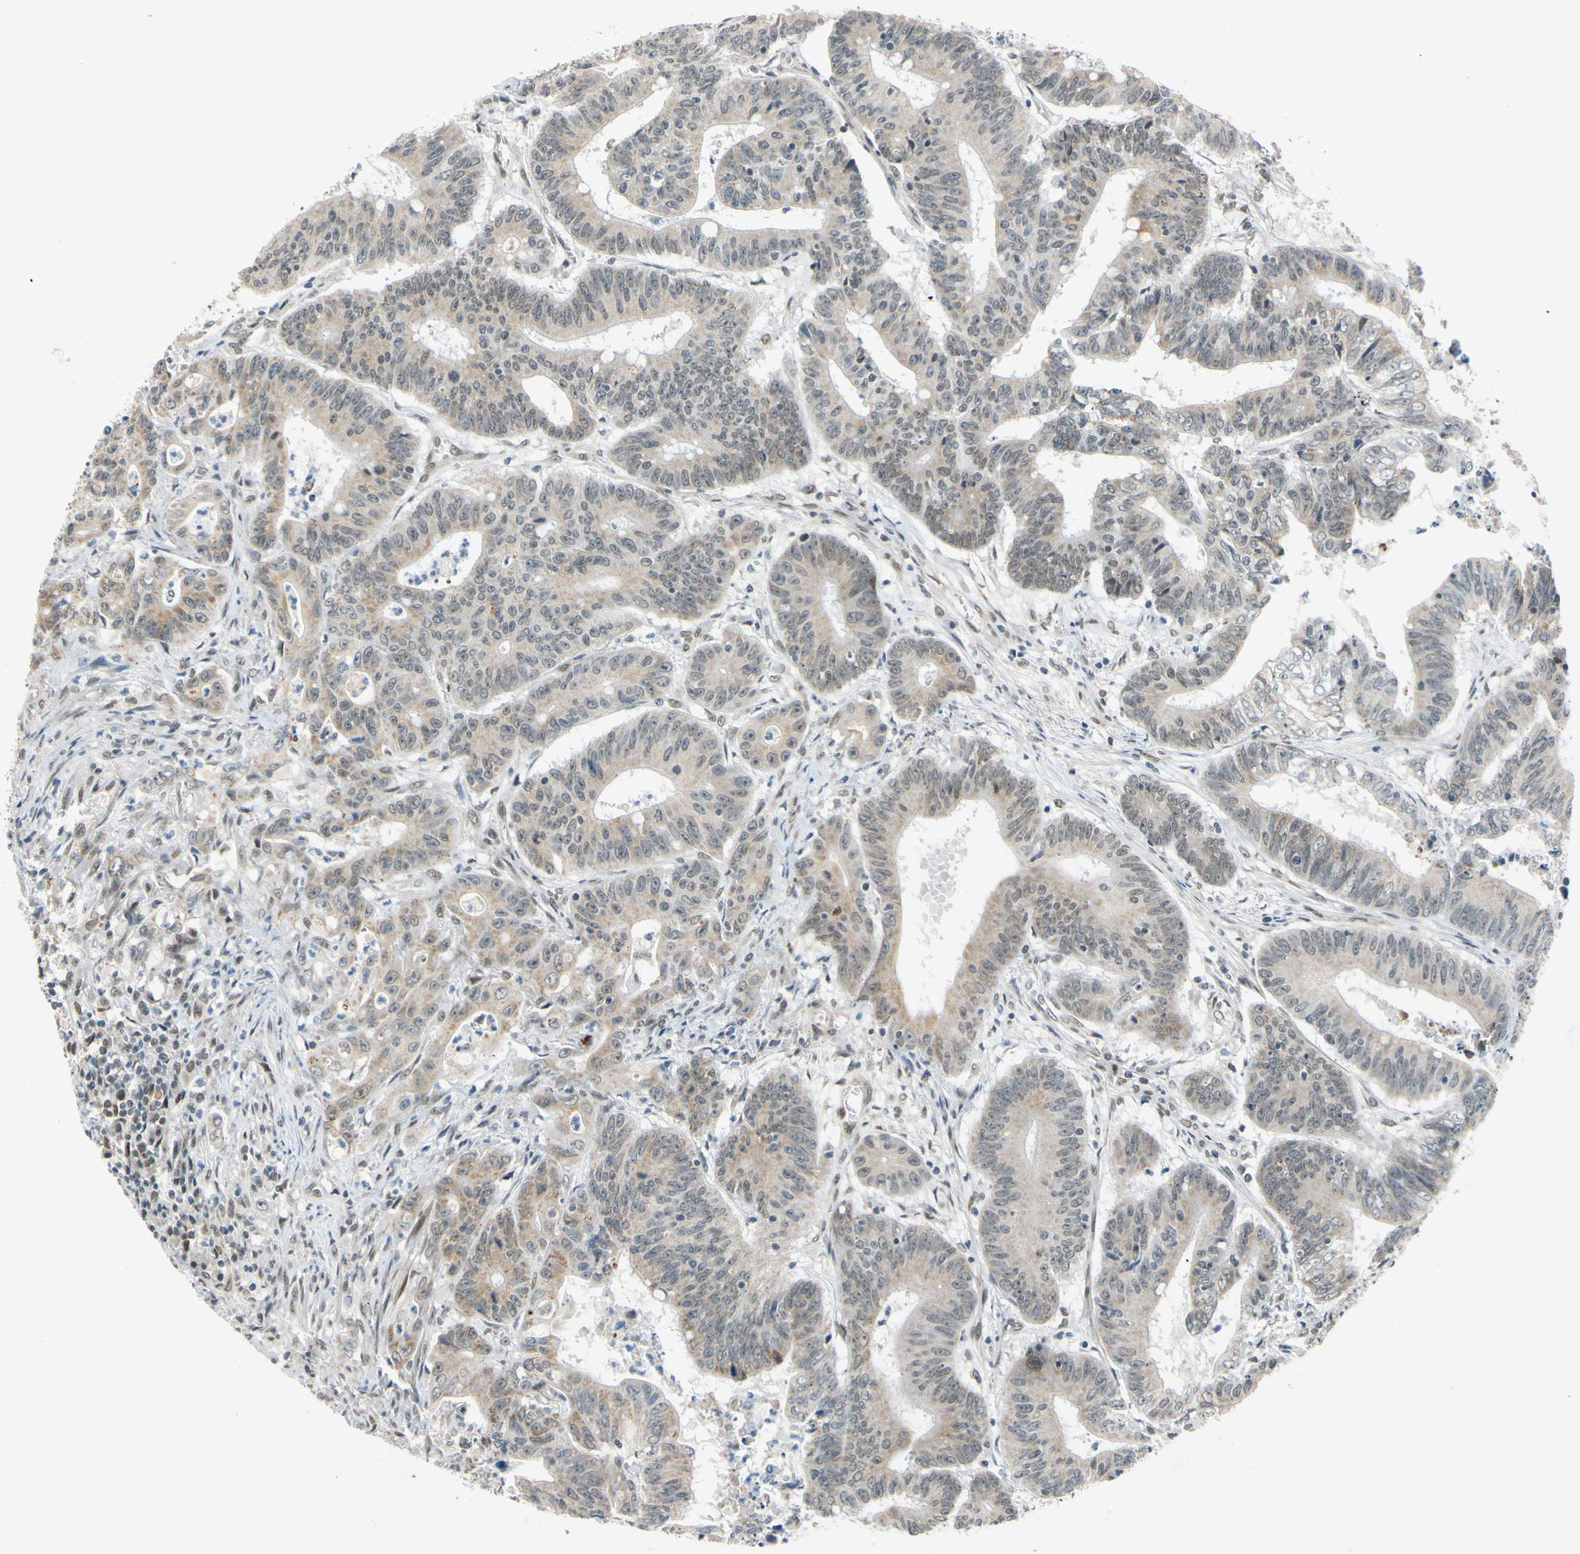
{"staining": {"intensity": "weak", "quantity": ">75%", "location": "cytoplasmic/membranous"}, "tissue": "colorectal cancer", "cell_type": "Tumor cells", "image_type": "cancer", "snomed": [{"axis": "morphology", "description": "Adenocarcinoma, NOS"}, {"axis": "topography", "description": "Colon"}], "caption": "This histopathology image demonstrates immunohistochemistry staining of human adenocarcinoma (colorectal), with low weak cytoplasmic/membranous staining in about >75% of tumor cells.", "gene": "POGZ", "patient": {"sex": "male", "age": 45}}